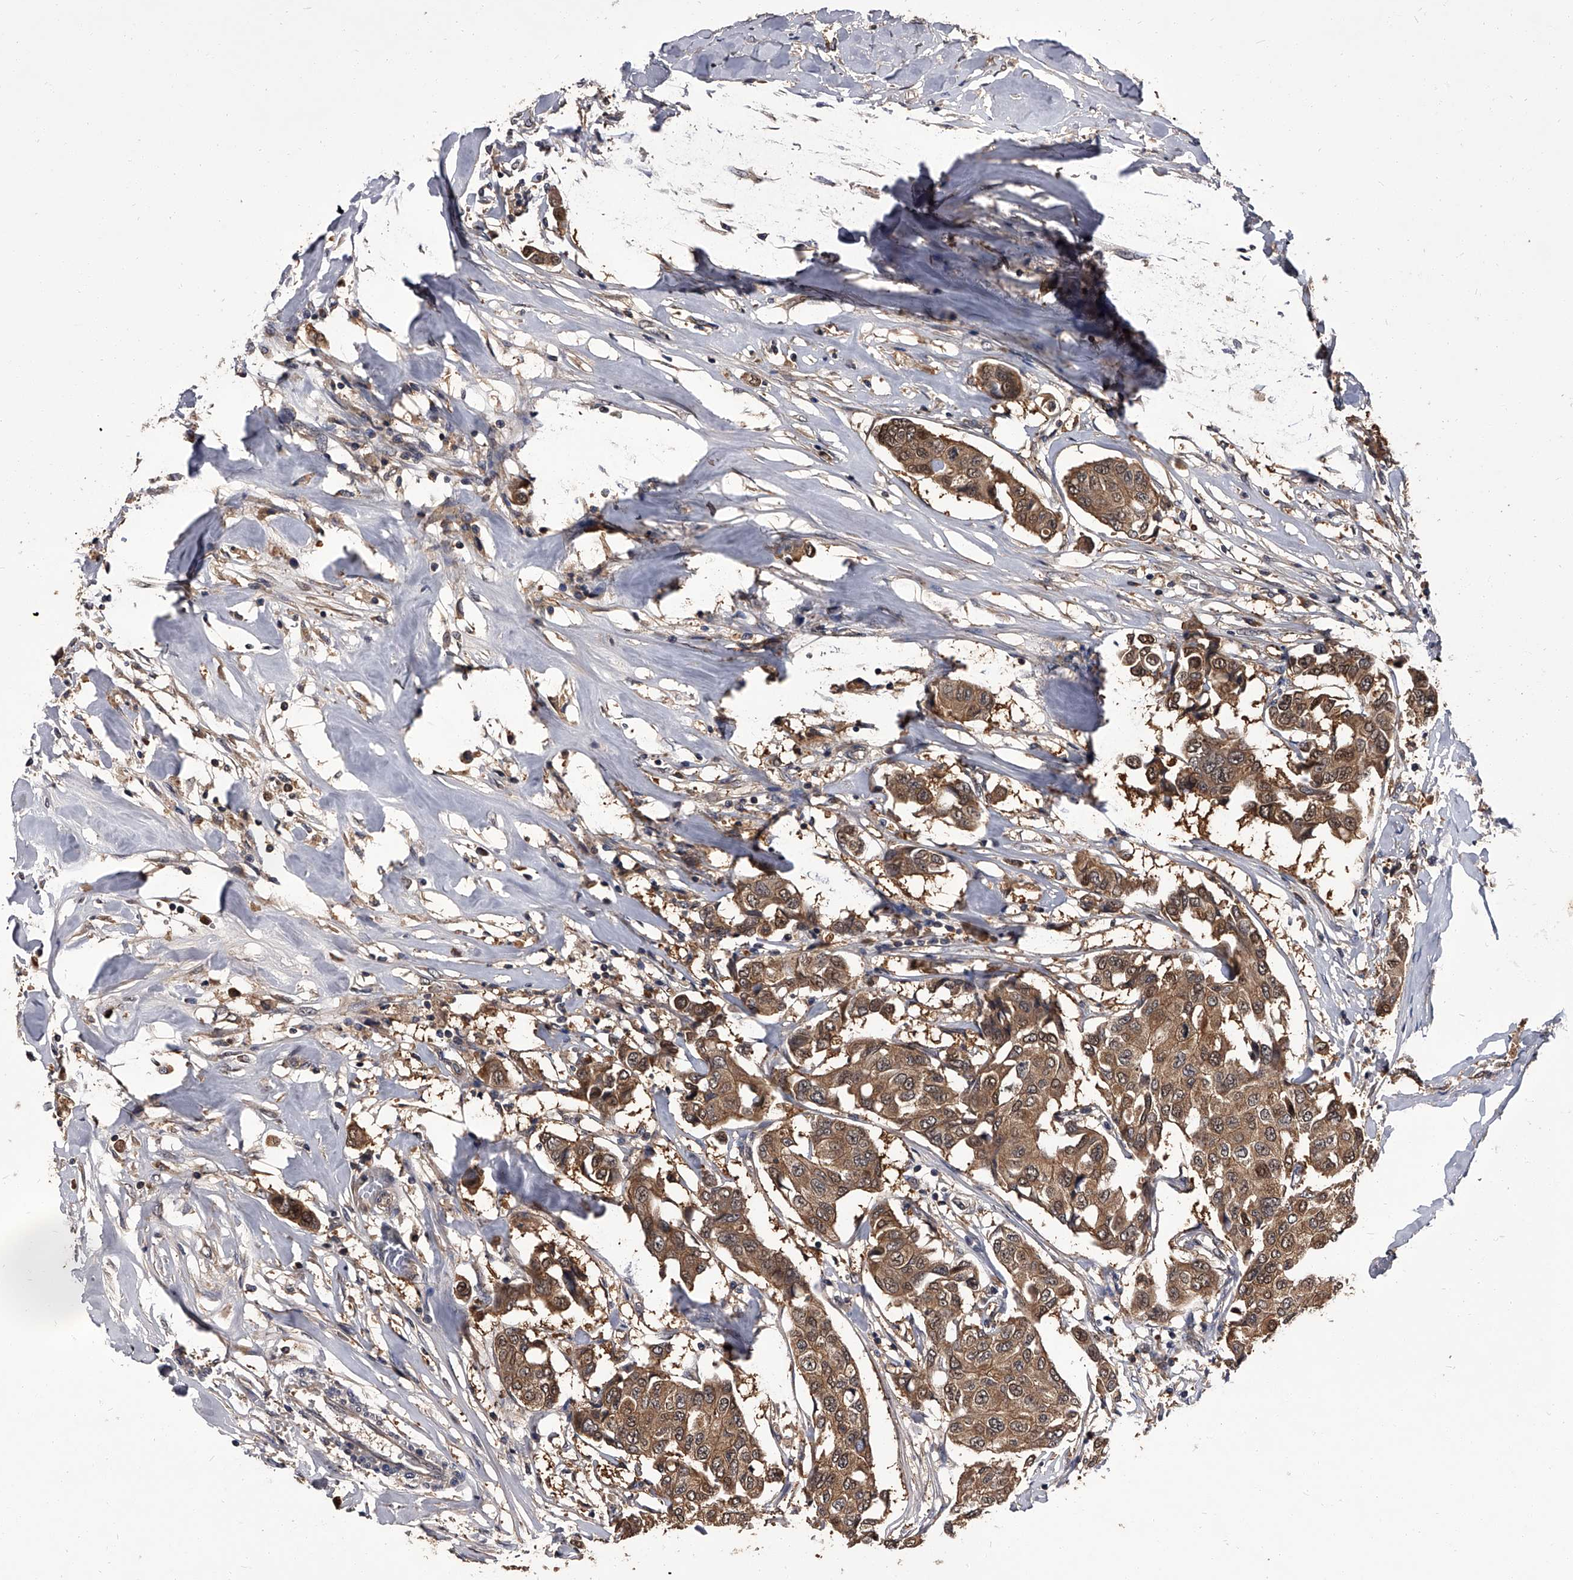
{"staining": {"intensity": "moderate", "quantity": ">75%", "location": "cytoplasmic/membranous,nuclear"}, "tissue": "breast cancer", "cell_type": "Tumor cells", "image_type": "cancer", "snomed": [{"axis": "morphology", "description": "Duct carcinoma"}, {"axis": "topography", "description": "Breast"}], "caption": "Brown immunohistochemical staining in human breast cancer (invasive ductal carcinoma) reveals moderate cytoplasmic/membranous and nuclear staining in about >75% of tumor cells.", "gene": "SLC18B1", "patient": {"sex": "female", "age": 80}}